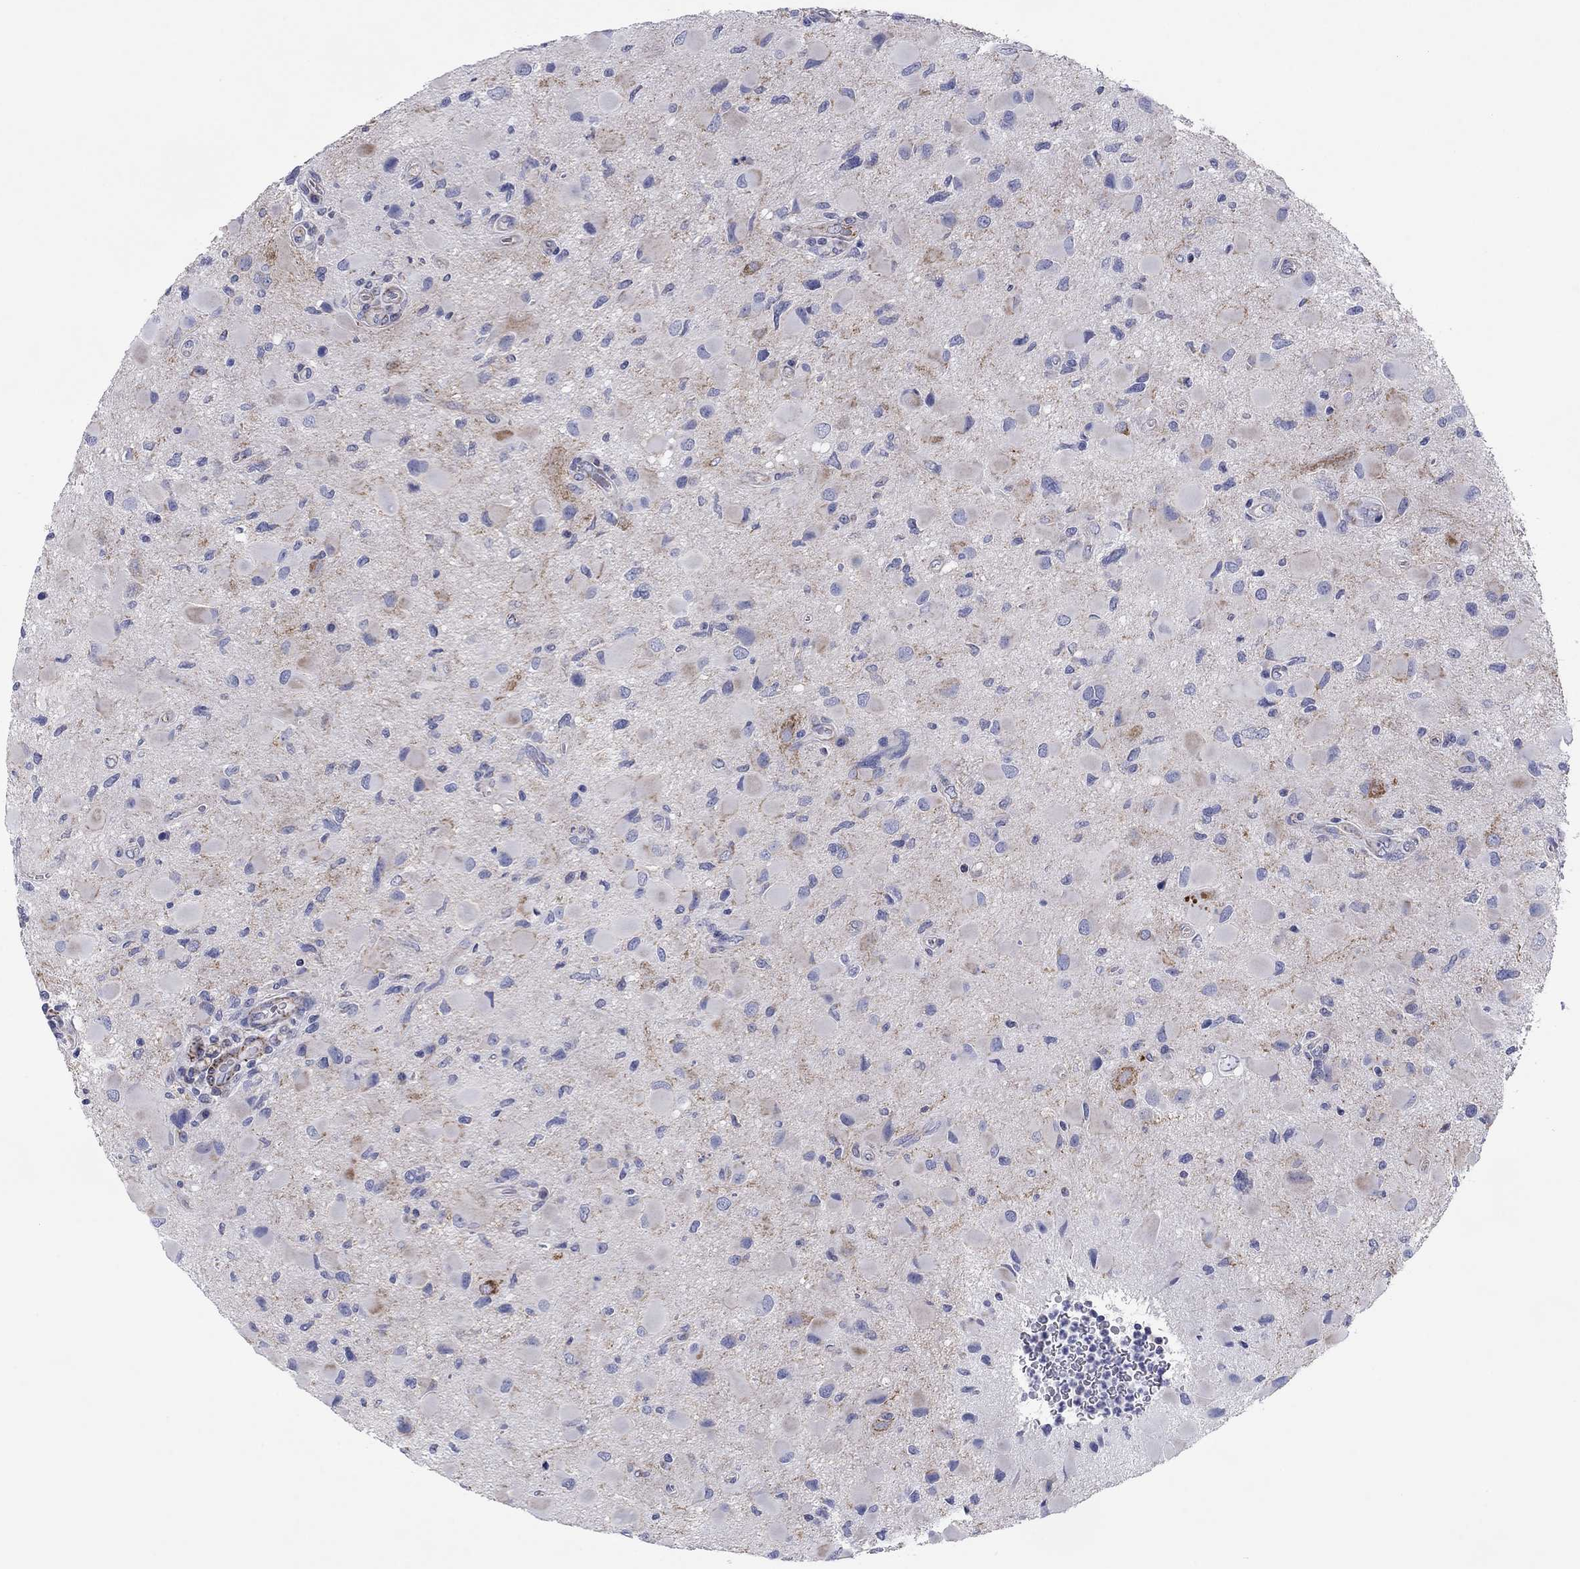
{"staining": {"intensity": "moderate", "quantity": "<25%", "location": "cytoplasmic/membranous"}, "tissue": "glioma", "cell_type": "Tumor cells", "image_type": "cancer", "snomed": [{"axis": "morphology", "description": "Glioma, malignant, Low grade"}, {"axis": "topography", "description": "Brain"}], "caption": "DAB (3,3'-diaminobenzidine) immunohistochemical staining of malignant glioma (low-grade) displays moderate cytoplasmic/membranous protein expression in approximately <25% of tumor cells.", "gene": "MGST3", "patient": {"sex": "female", "age": 32}}